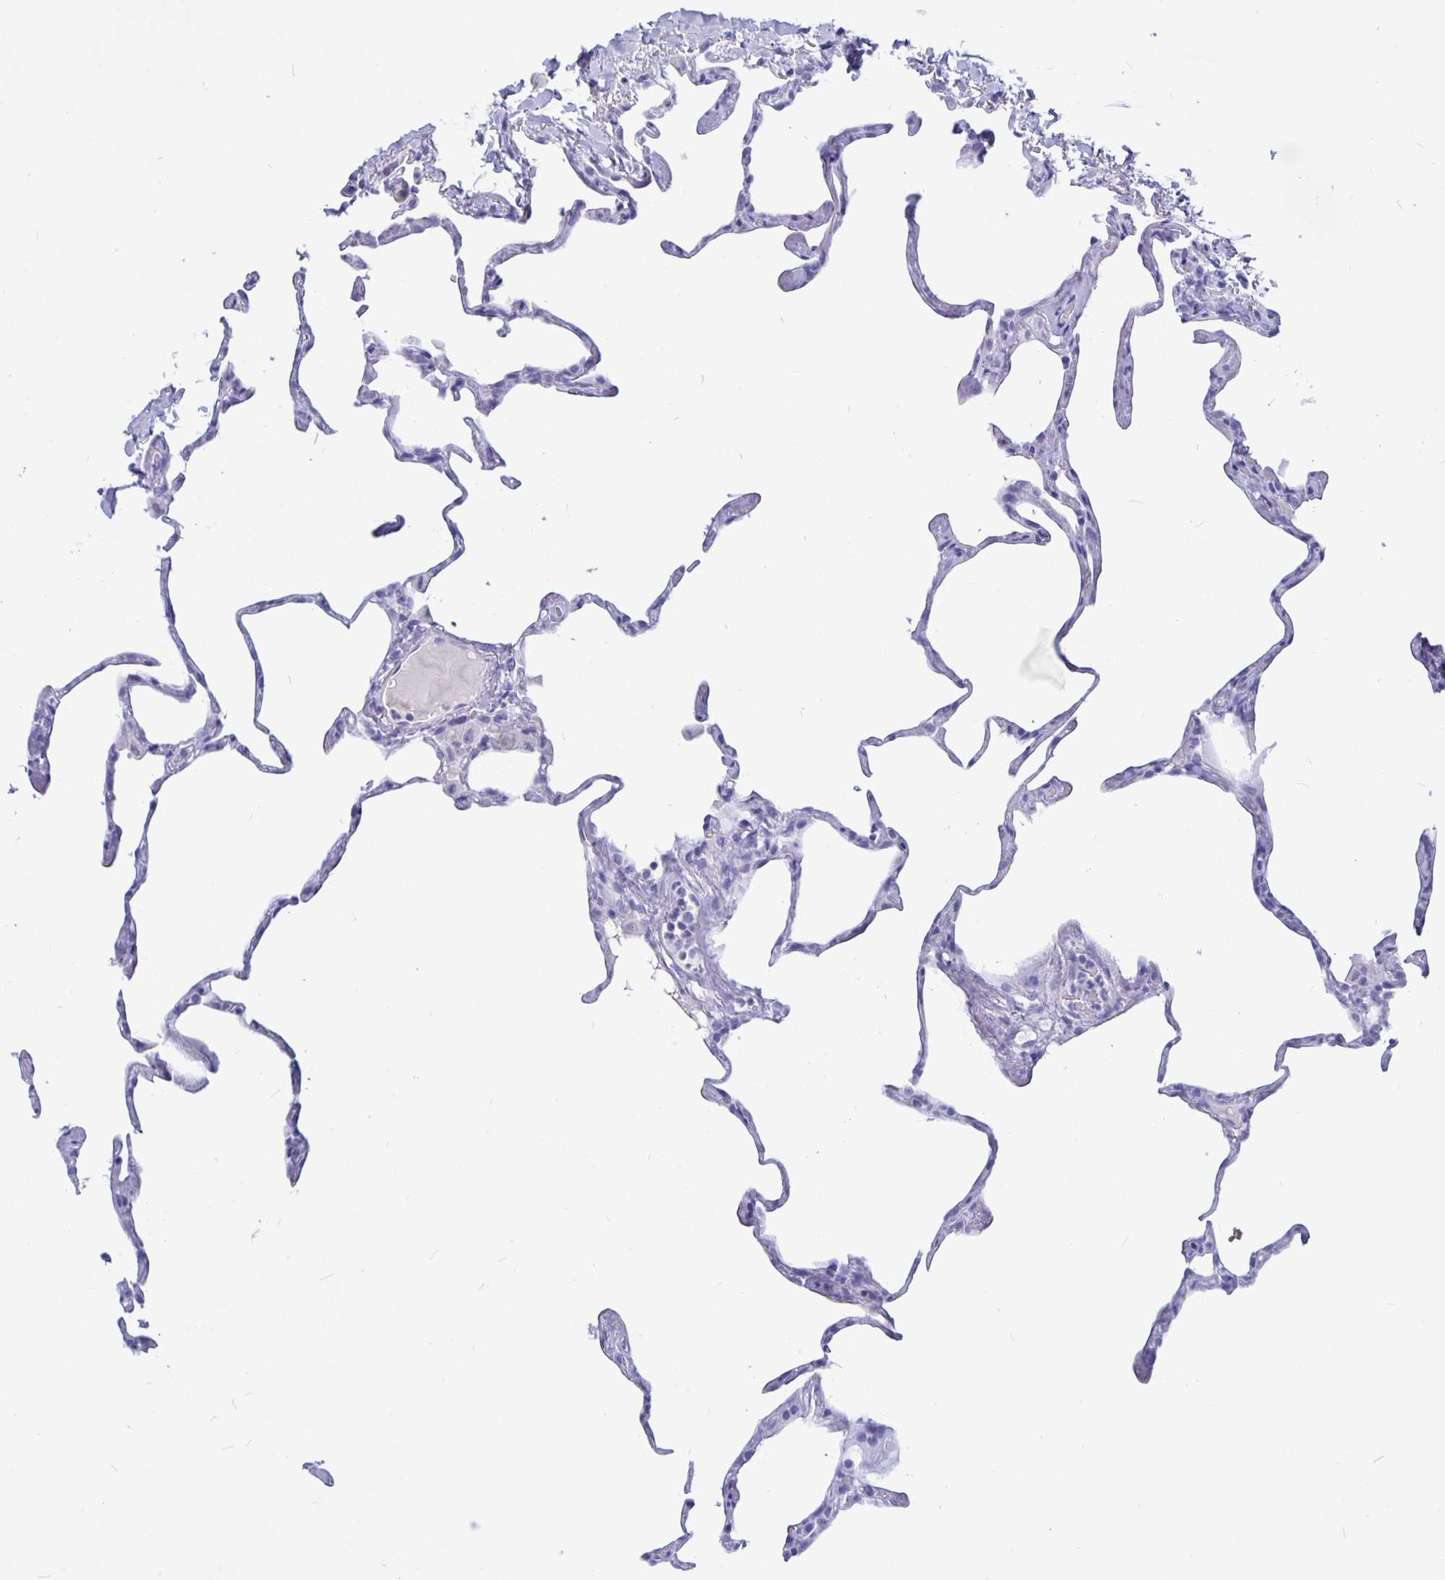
{"staining": {"intensity": "negative", "quantity": "none", "location": "none"}, "tissue": "lung", "cell_type": "Alveolar cells", "image_type": "normal", "snomed": [{"axis": "morphology", "description": "Normal tissue, NOS"}, {"axis": "topography", "description": "Lung"}], "caption": "High power microscopy micrograph of an immunohistochemistry (IHC) micrograph of unremarkable lung, revealing no significant staining in alveolar cells.", "gene": "BPIFA3", "patient": {"sex": "male", "age": 65}}